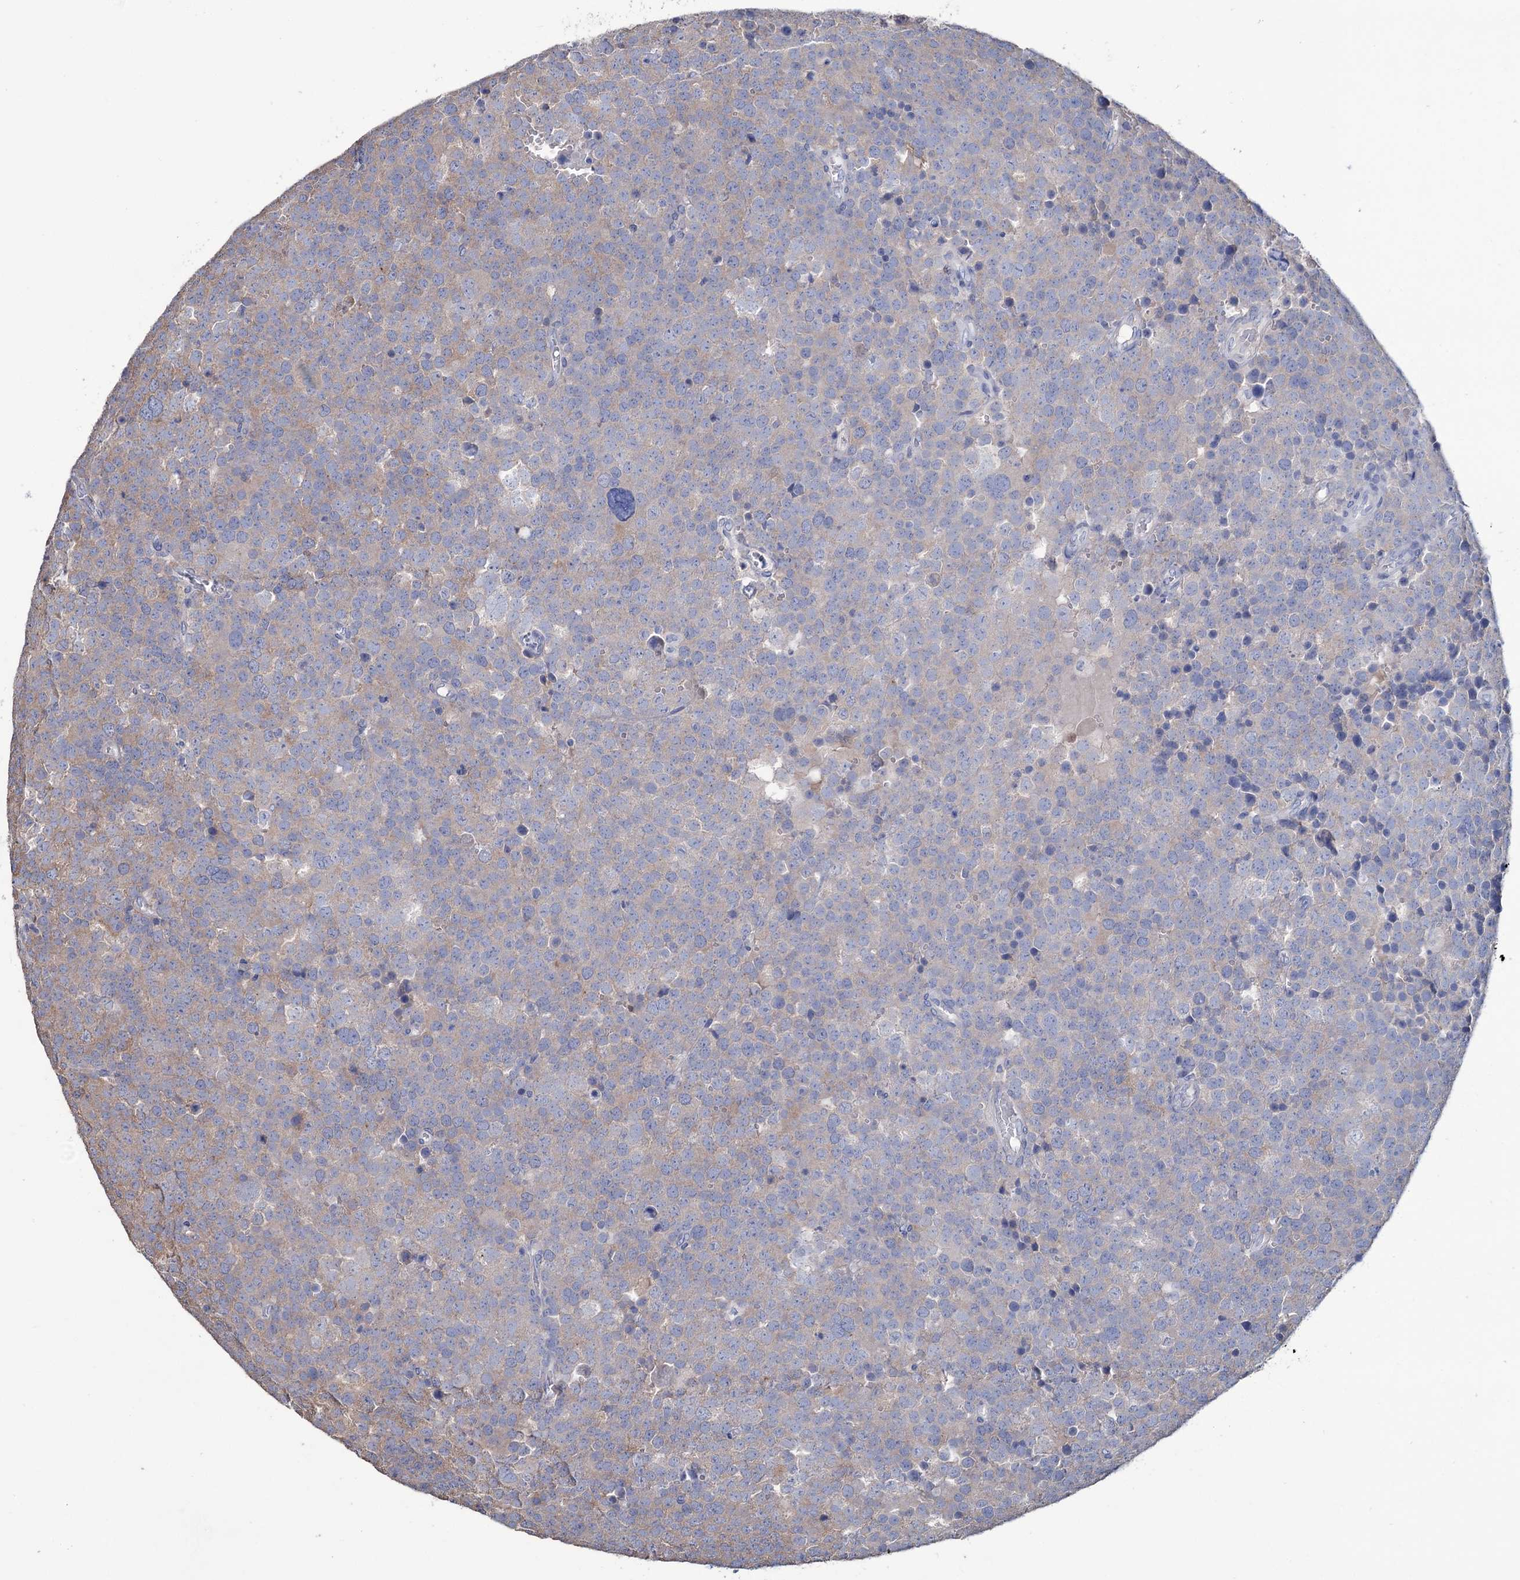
{"staining": {"intensity": "negative", "quantity": "none", "location": "none"}, "tissue": "testis cancer", "cell_type": "Tumor cells", "image_type": "cancer", "snomed": [{"axis": "morphology", "description": "Seminoma, NOS"}, {"axis": "topography", "description": "Testis"}], "caption": "Immunohistochemical staining of testis seminoma shows no significant staining in tumor cells.", "gene": "EPB41L5", "patient": {"sex": "male", "age": 71}}